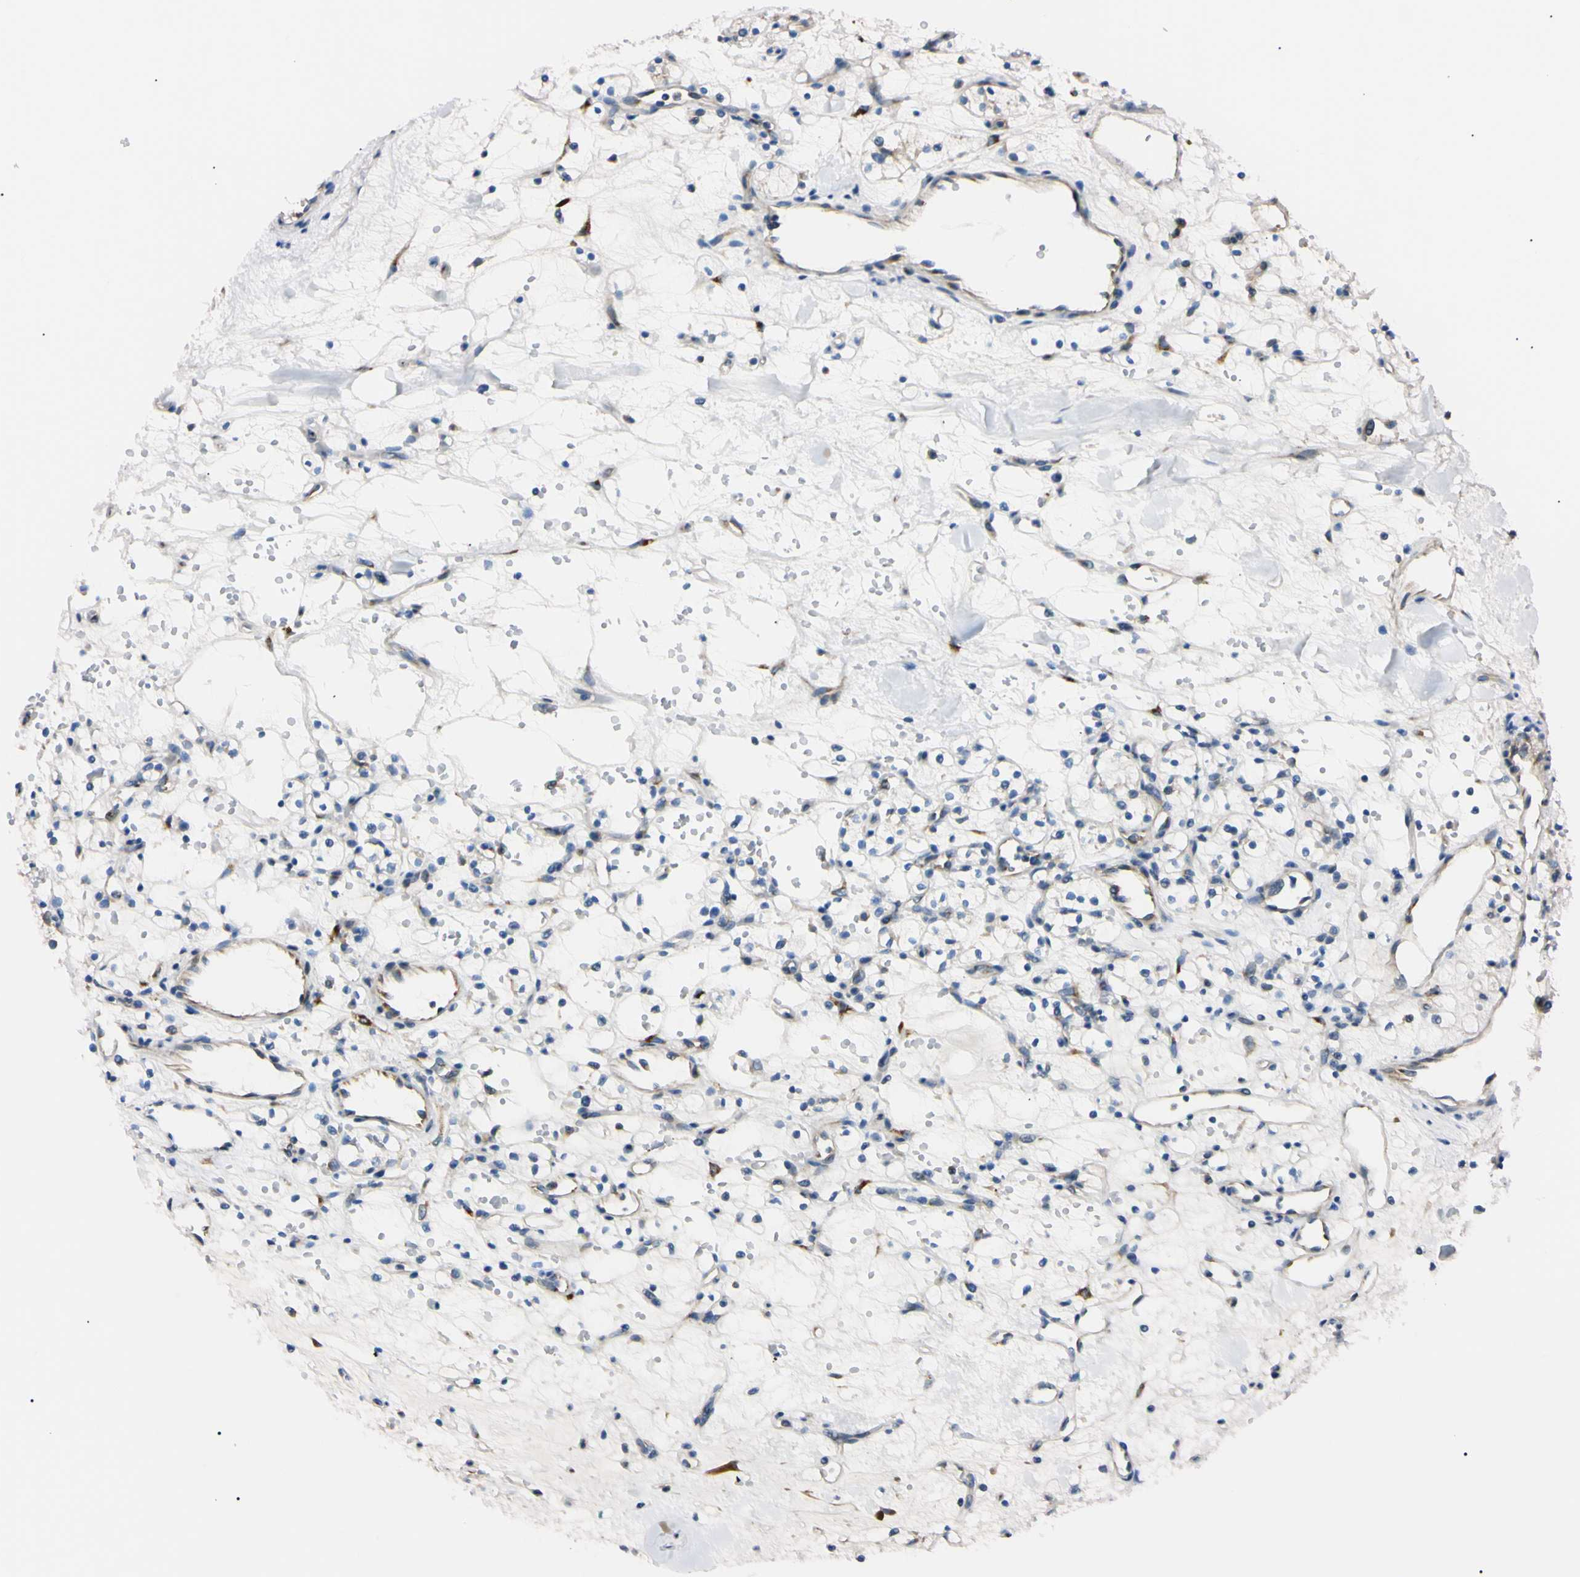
{"staining": {"intensity": "negative", "quantity": "none", "location": "none"}, "tissue": "renal cancer", "cell_type": "Tumor cells", "image_type": "cancer", "snomed": [{"axis": "morphology", "description": "Adenocarcinoma, NOS"}, {"axis": "topography", "description": "Kidney"}], "caption": "Human renal cancer (adenocarcinoma) stained for a protein using immunohistochemistry (IHC) reveals no positivity in tumor cells.", "gene": "IER3IP1", "patient": {"sex": "female", "age": 60}}